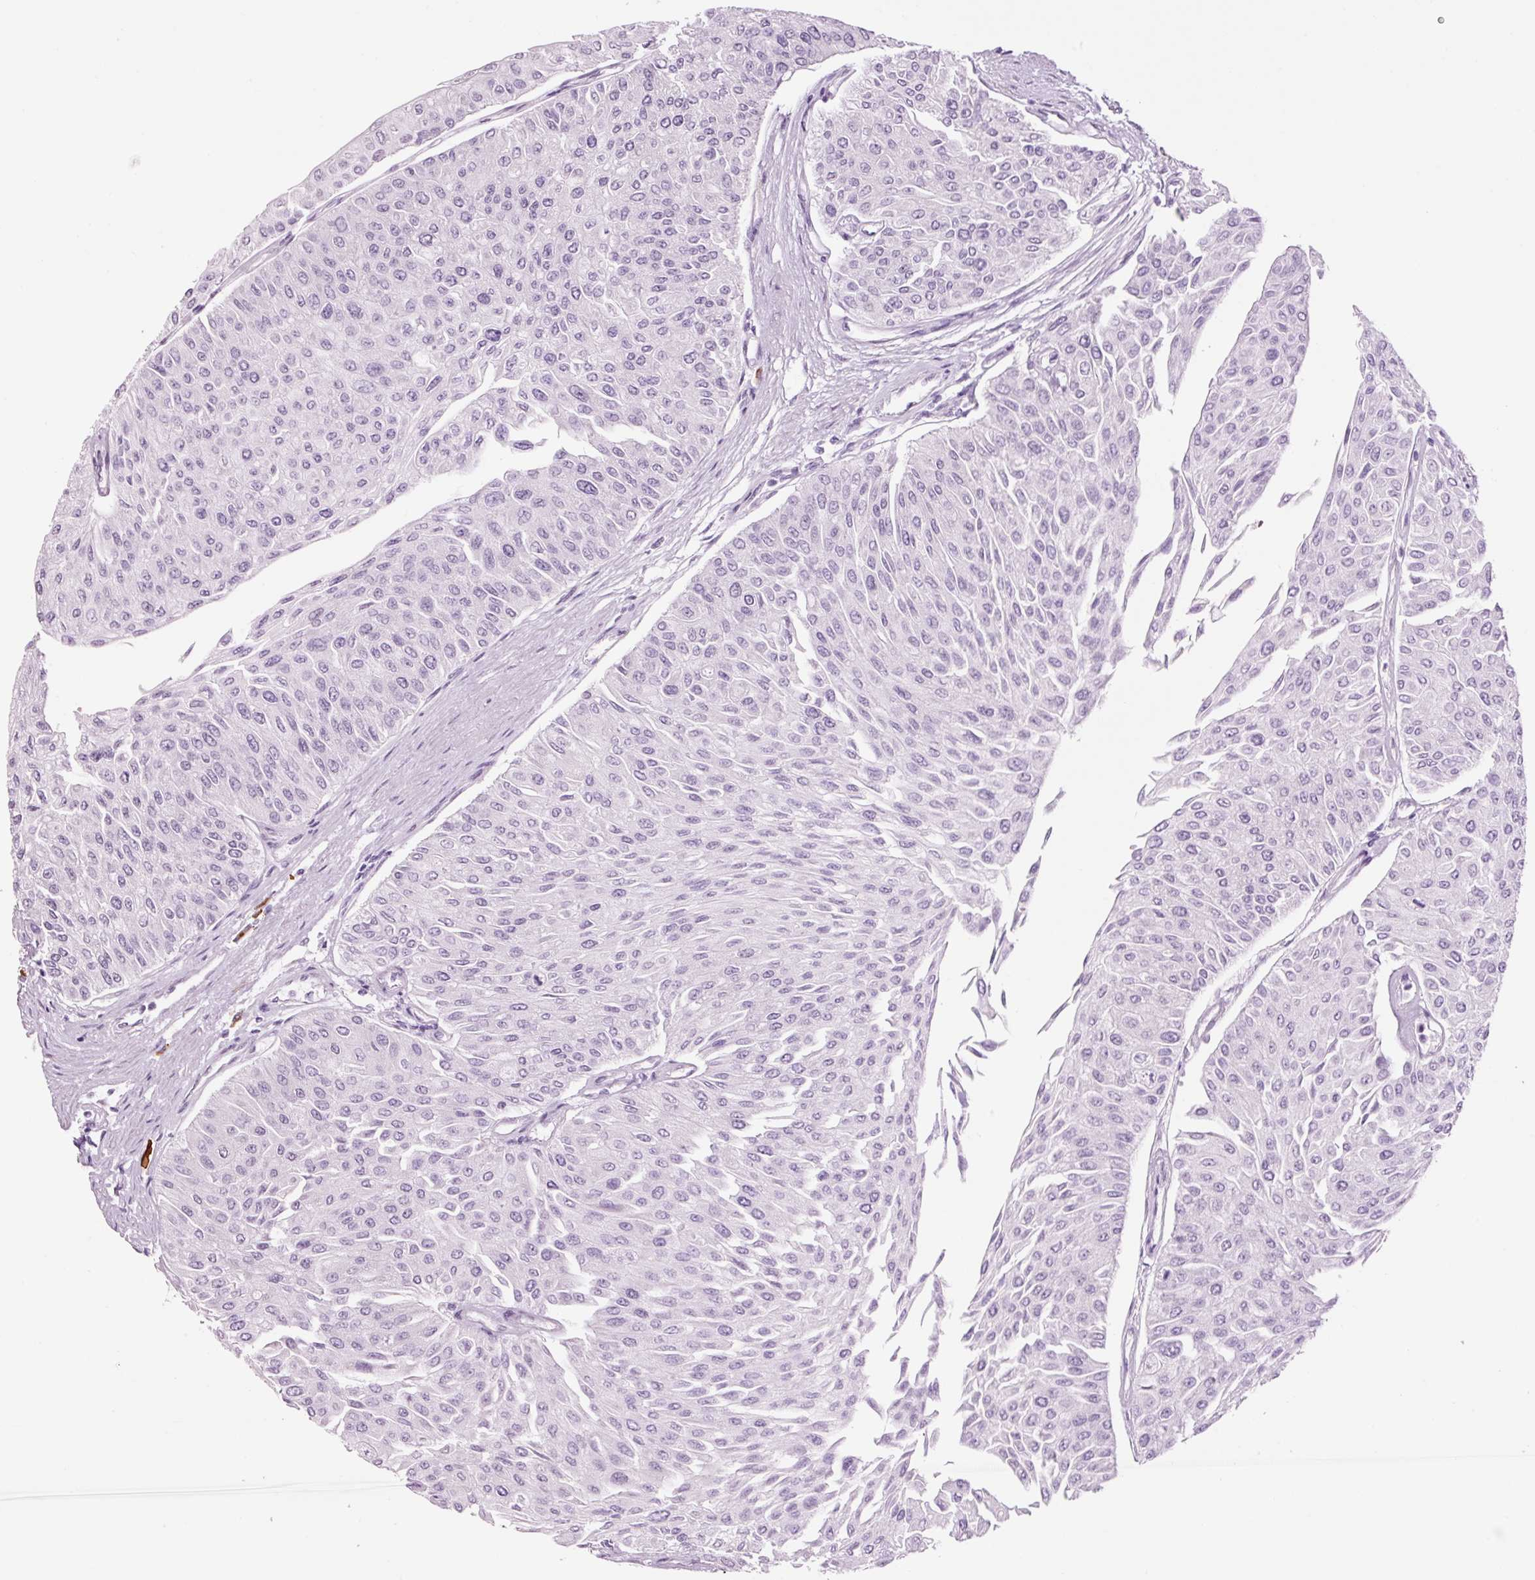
{"staining": {"intensity": "negative", "quantity": "none", "location": "none"}, "tissue": "urothelial cancer", "cell_type": "Tumor cells", "image_type": "cancer", "snomed": [{"axis": "morphology", "description": "Urothelial carcinoma, Low grade"}, {"axis": "topography", "description": "Urinary bladder"}], "caption": "Tumor cells are negative for brown protein staining in urothelial cancer.", "gene": "KLF1", "patient": {"sex": "male", "age": 67}}